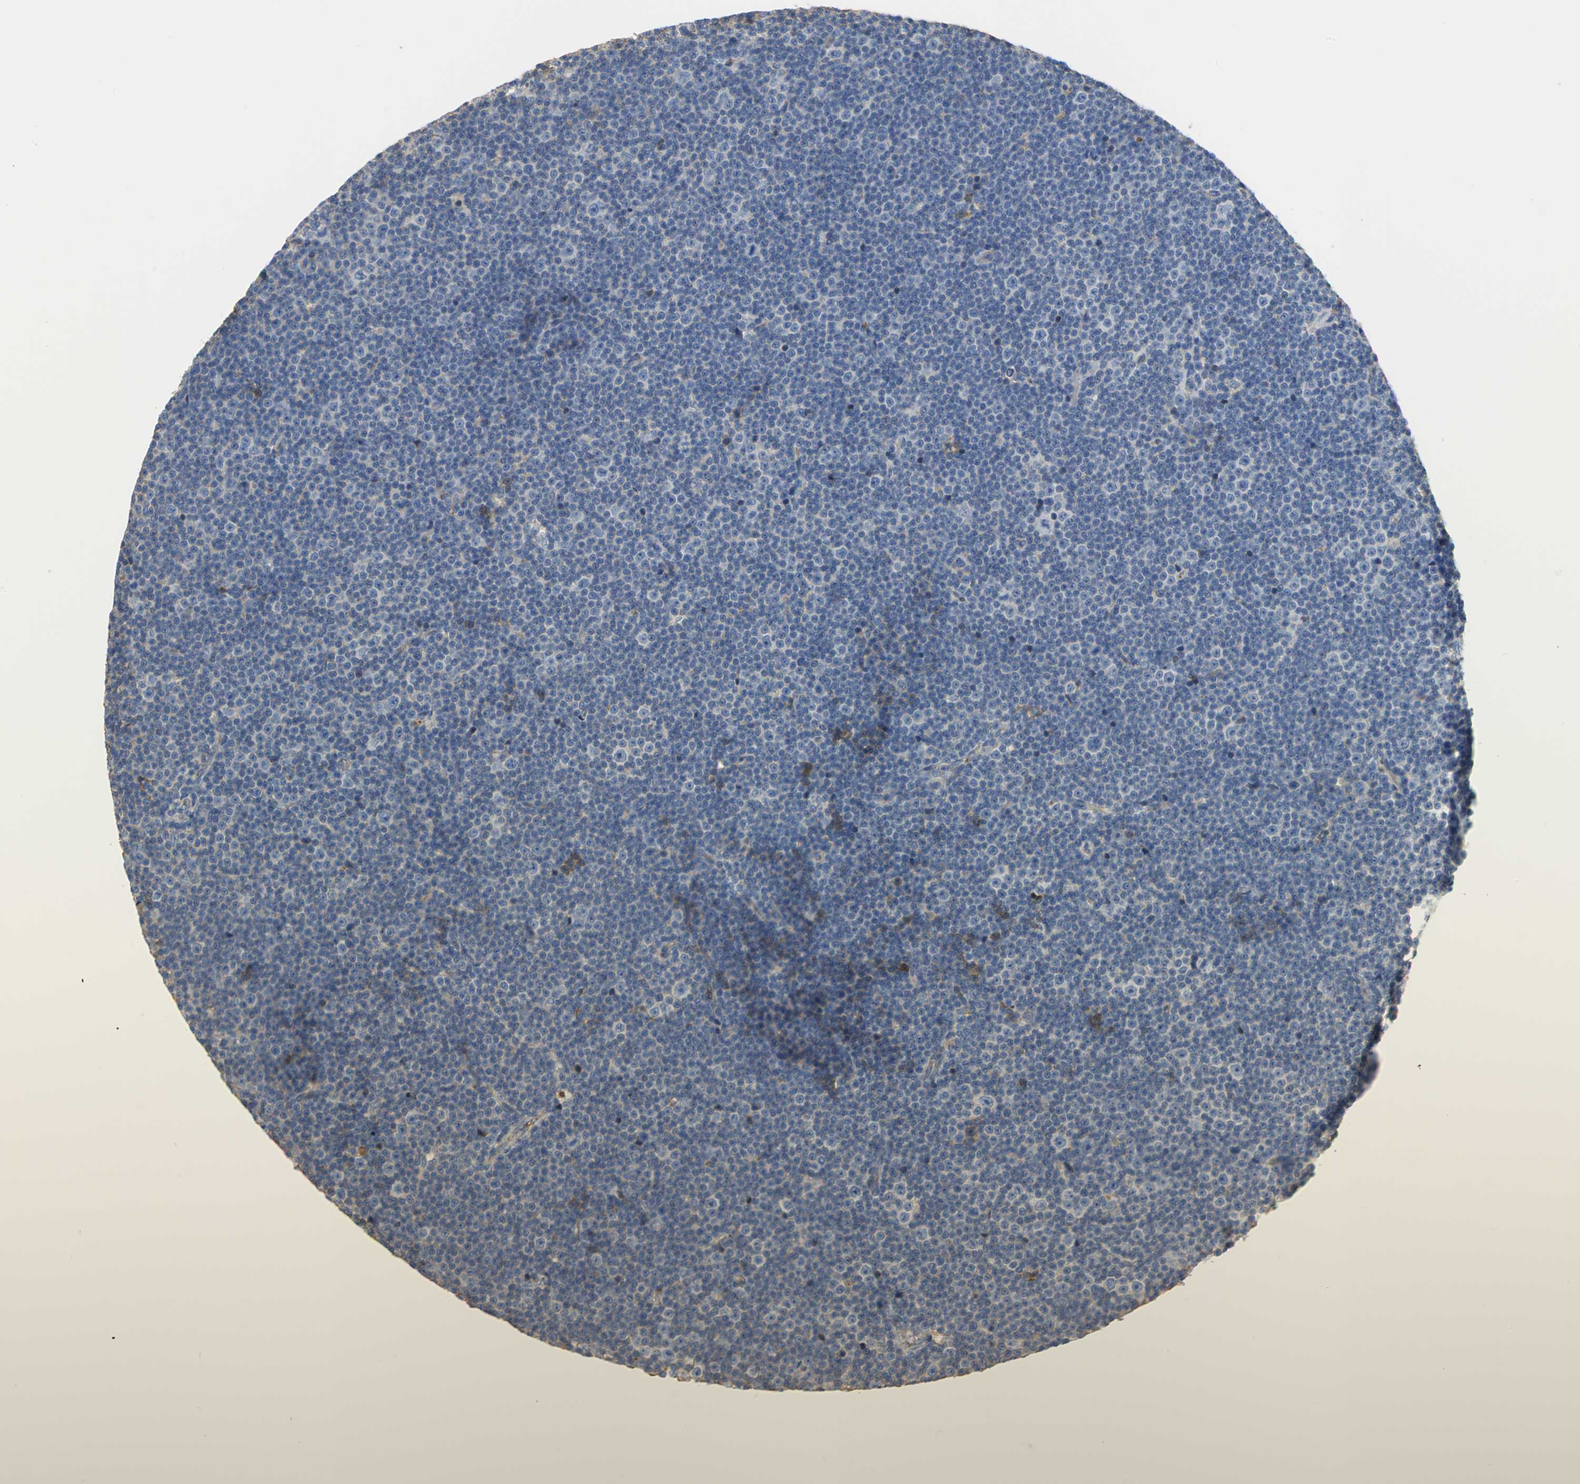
{"staining": {"intensity": "negative", "quantity": "none", "location": "none"}, "tissue": "lymphoma", "cell_type": "Tumor cells", "image_type": "cancer", "snomed": [{"axis": "morphology", "description": "Malignant lymphoma, non-Hodgkin's type, Low grade"}, {"axis": "topography", "description": "Lymph node"}], "caption": "The image demonstrates no significant positivity in tumor cells of lymphoma.", "gene": "GYG2", "patient": {"sex": "female", "age": 67}}